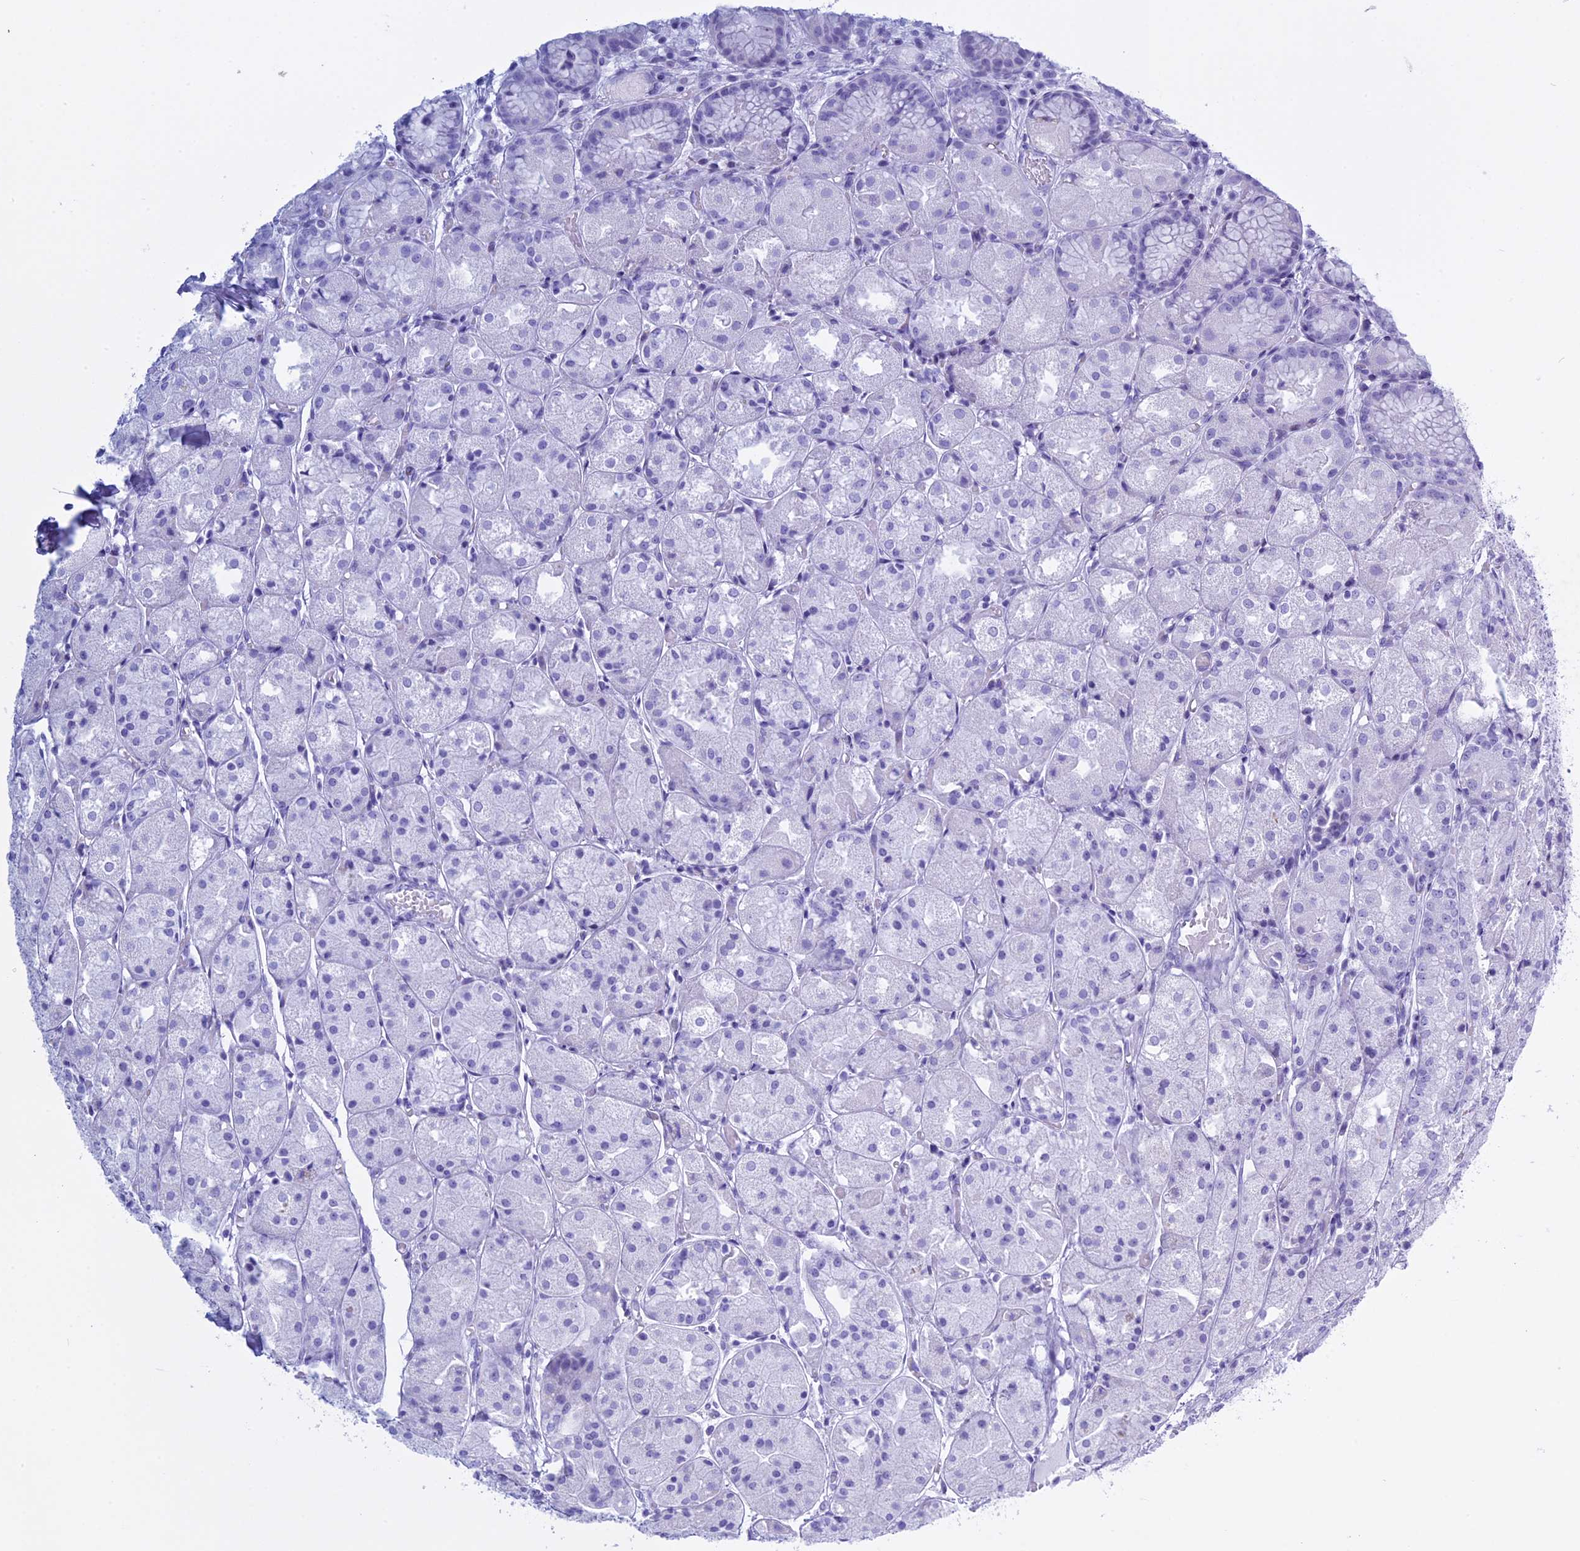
{"staining": {"intensity": "negative", "quantity": "none", "location": "none"}, "tissue": "stomach", "cell_type": "Glandular cells", "image_type": "normal", "snomed": [{"axis": "morphology", "description": "Normal tissue, NOS"}, {"axis": "topography", "description": "Stomach, upper"}], "caption": "Immunohistochemical staining of normal human stomach exhibits no significant staining in glandular cells.", "gene": "KCTD21", "patient": {"sex": "male", "age": 72}}